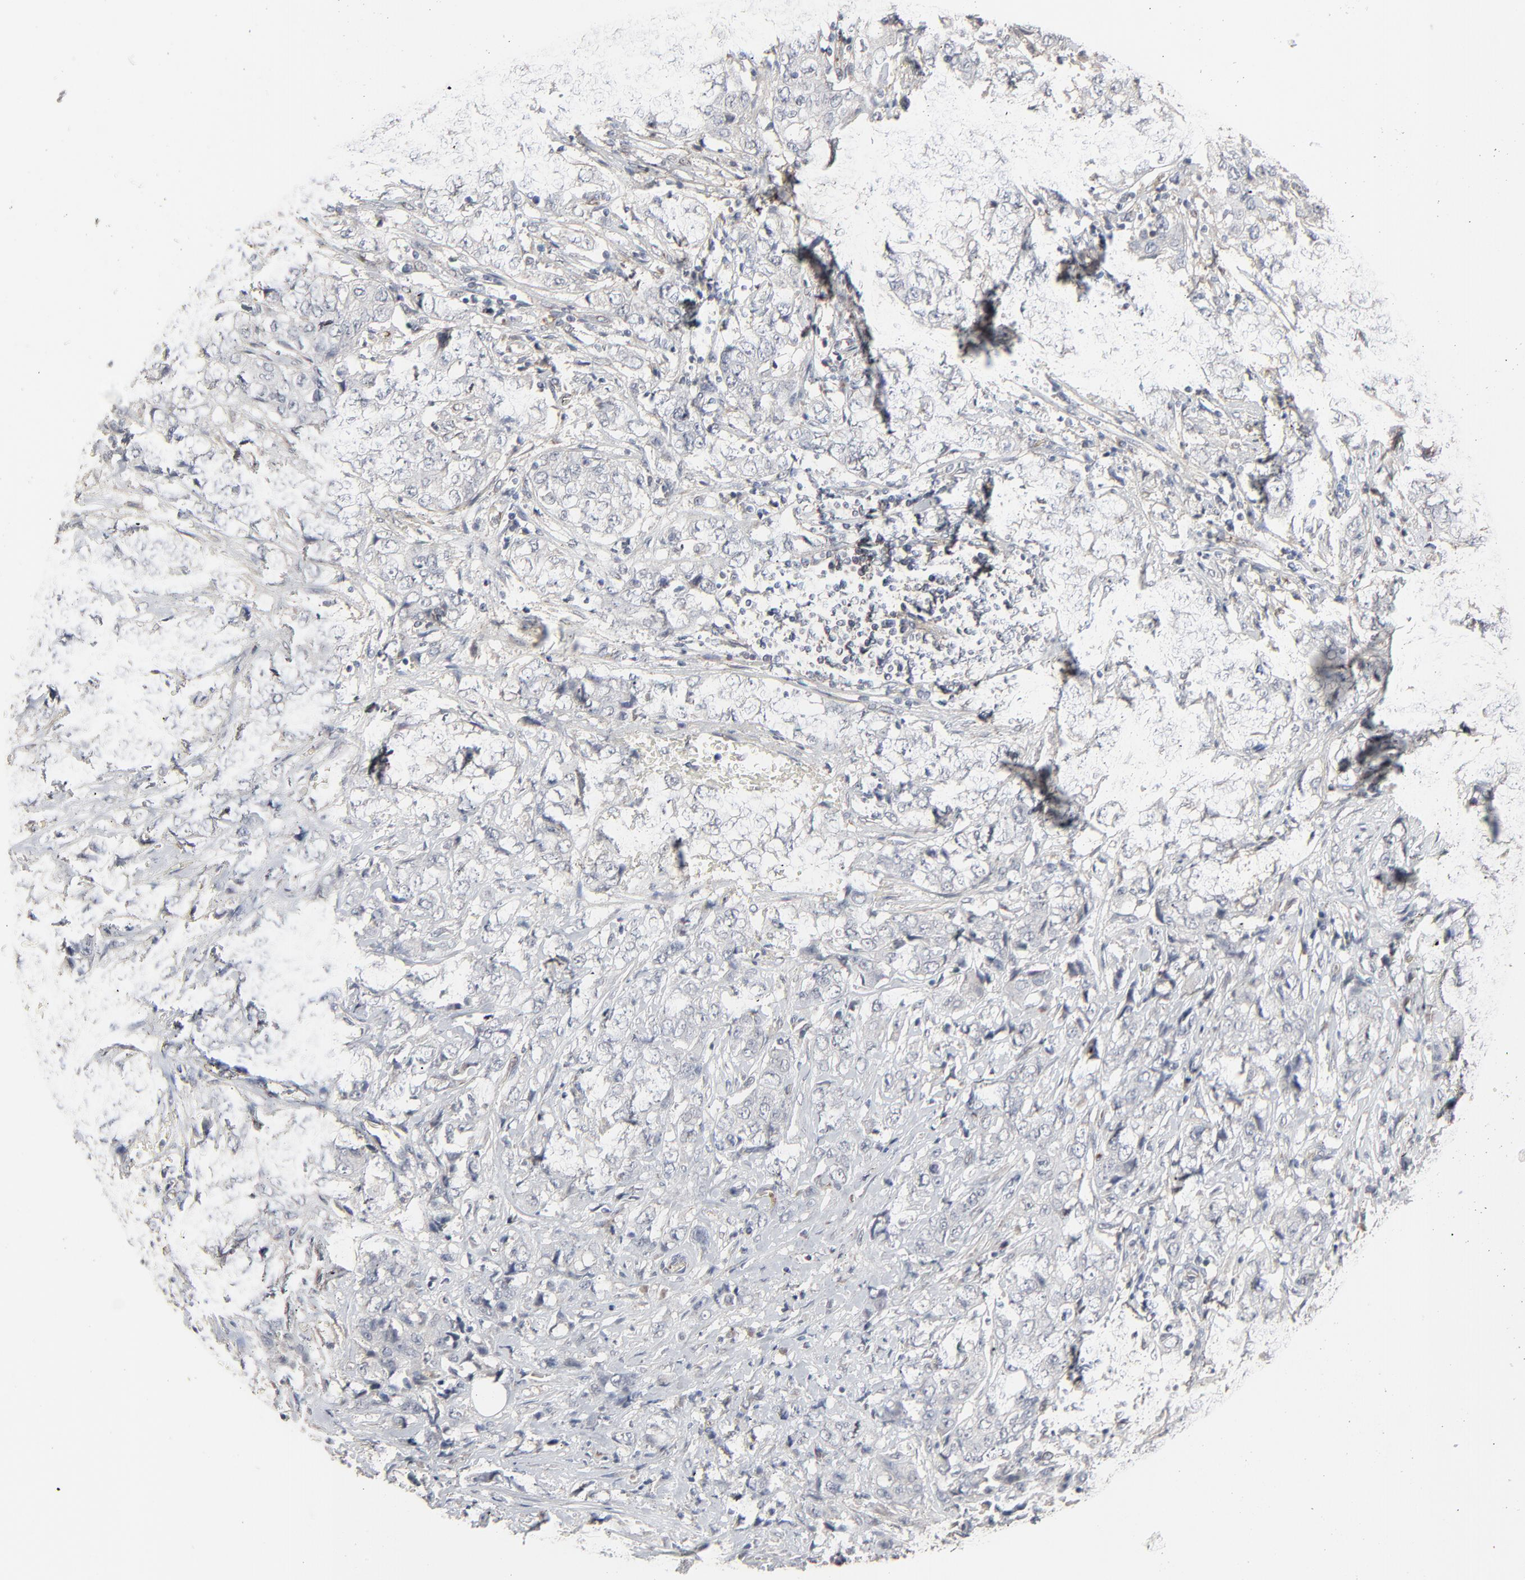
{"staining": {"intensity": "negative", "quantity": "none", "location": "none"}, "tissue": "stomach cancer", "cell_type": "Tumor cells", "image_type": "cancer", "snomed": [{"axis": "morphology", "description": "Adenocarcinoma, NOS"}, {"axis": "topography", "description": "Stomach"}], "caption": "Adenocarcinoma (stomach) stained for a protein using immunohistochemistry displays no staining tumor cells.", "gene": "JAM3", "patient": {"sex": "male", "age": 48}}